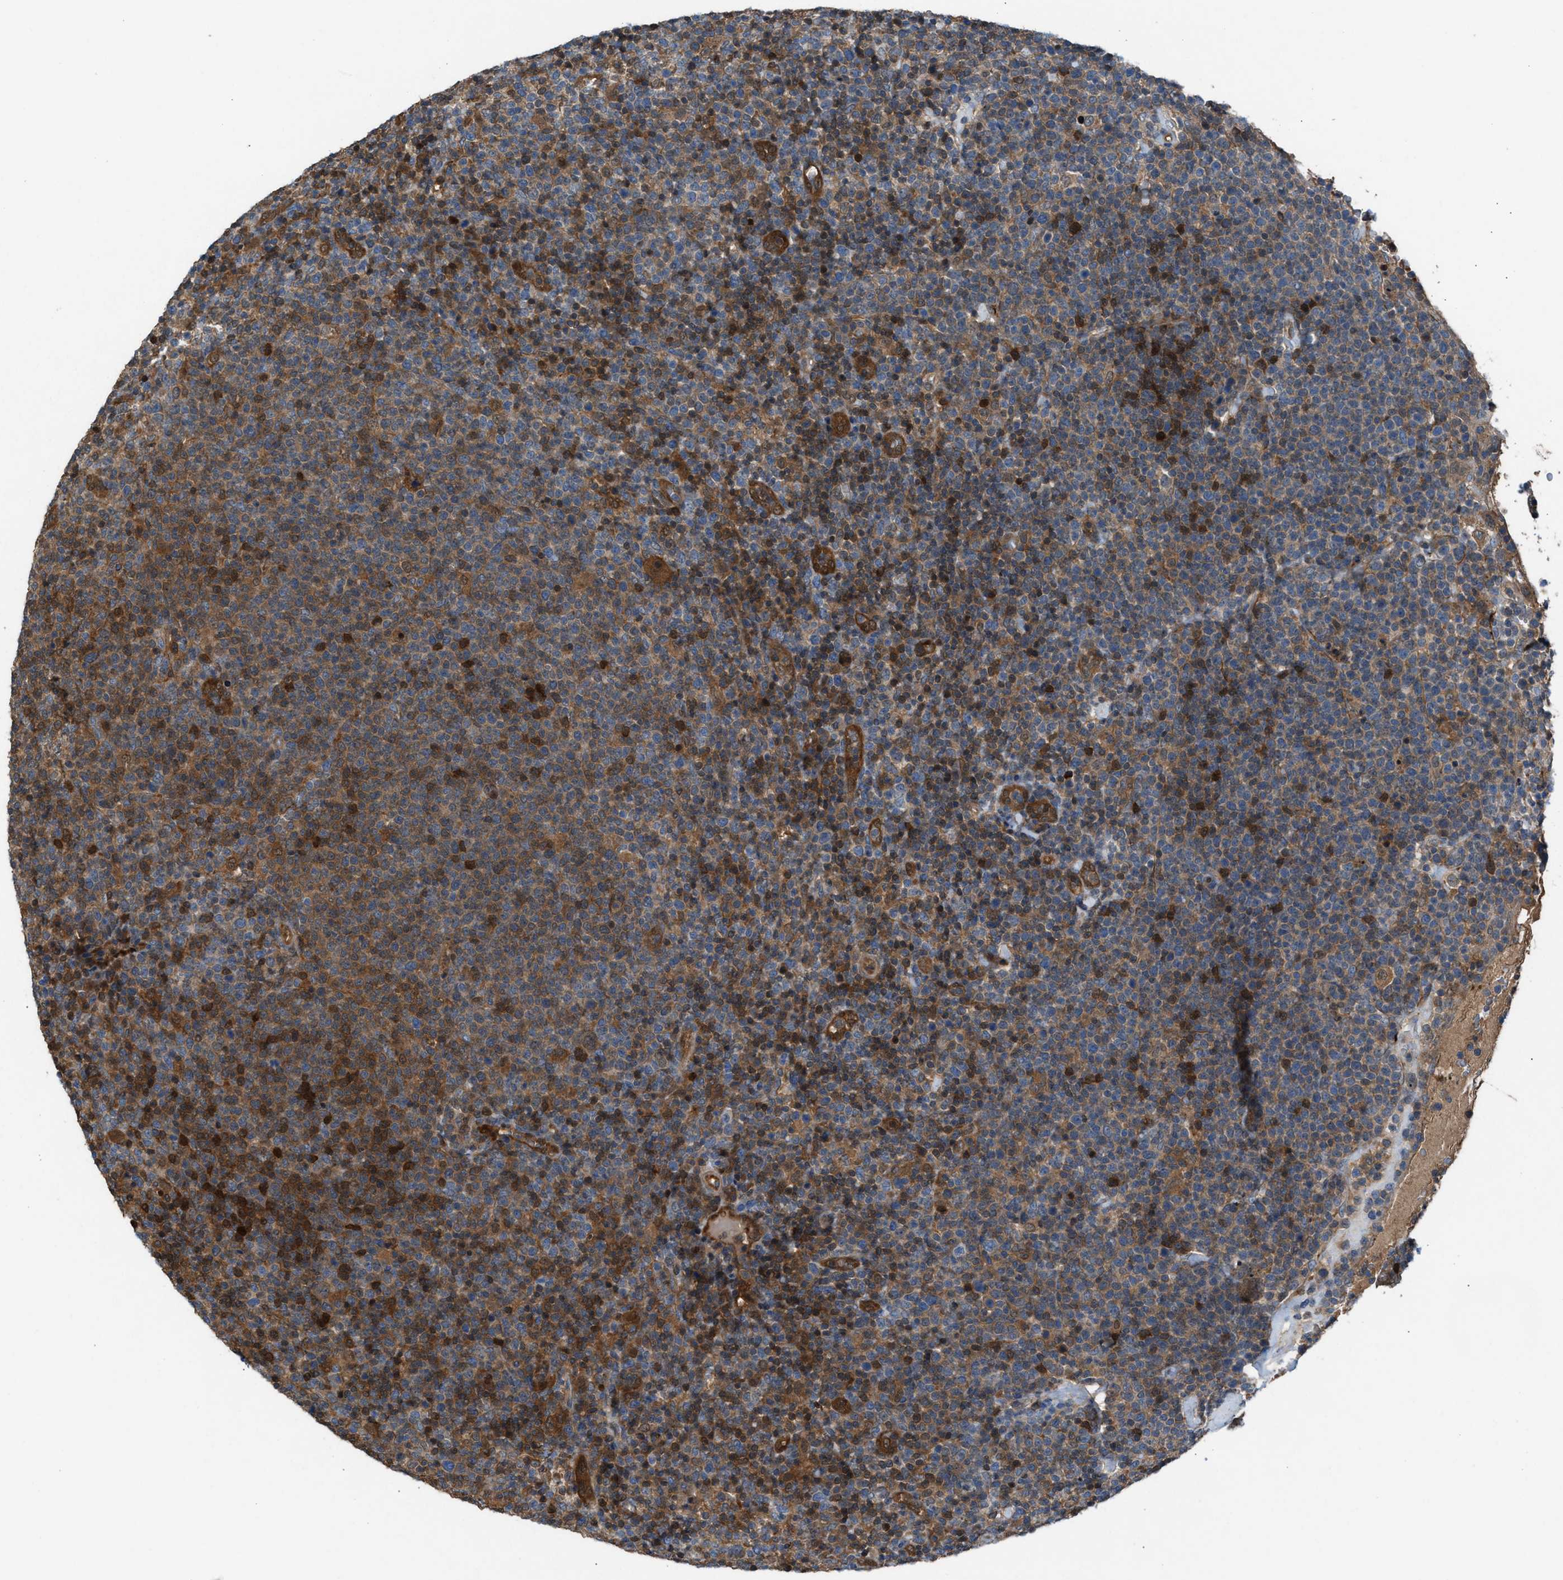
{"staining": {"intensity": "moderate", "quantity": "25%-75%", "location": "cytoplasmic/membranous"}, "tissue": "lymphoma", "cell_type": "Tumor cells", "image_type": "cancer", "snomed": [{"axis": "morphology", "description": "Malignant lymphoma, non-Hodgkin's type, High grade"}, {"axis": "topography", "description": "Lymph node"}], "caption": "Immunohistochemical staining of malignant lymphoma, non-Hodgkin's type (high-grade) shows moderate cytoplasmic/membranous protein positivity in about 25%-75% of tumor cells. (brown staining indicates protein expression, while blue staining denotes nuclei).", "gene": "TPK1", "patient": {"sex": "male", "age": 61}}